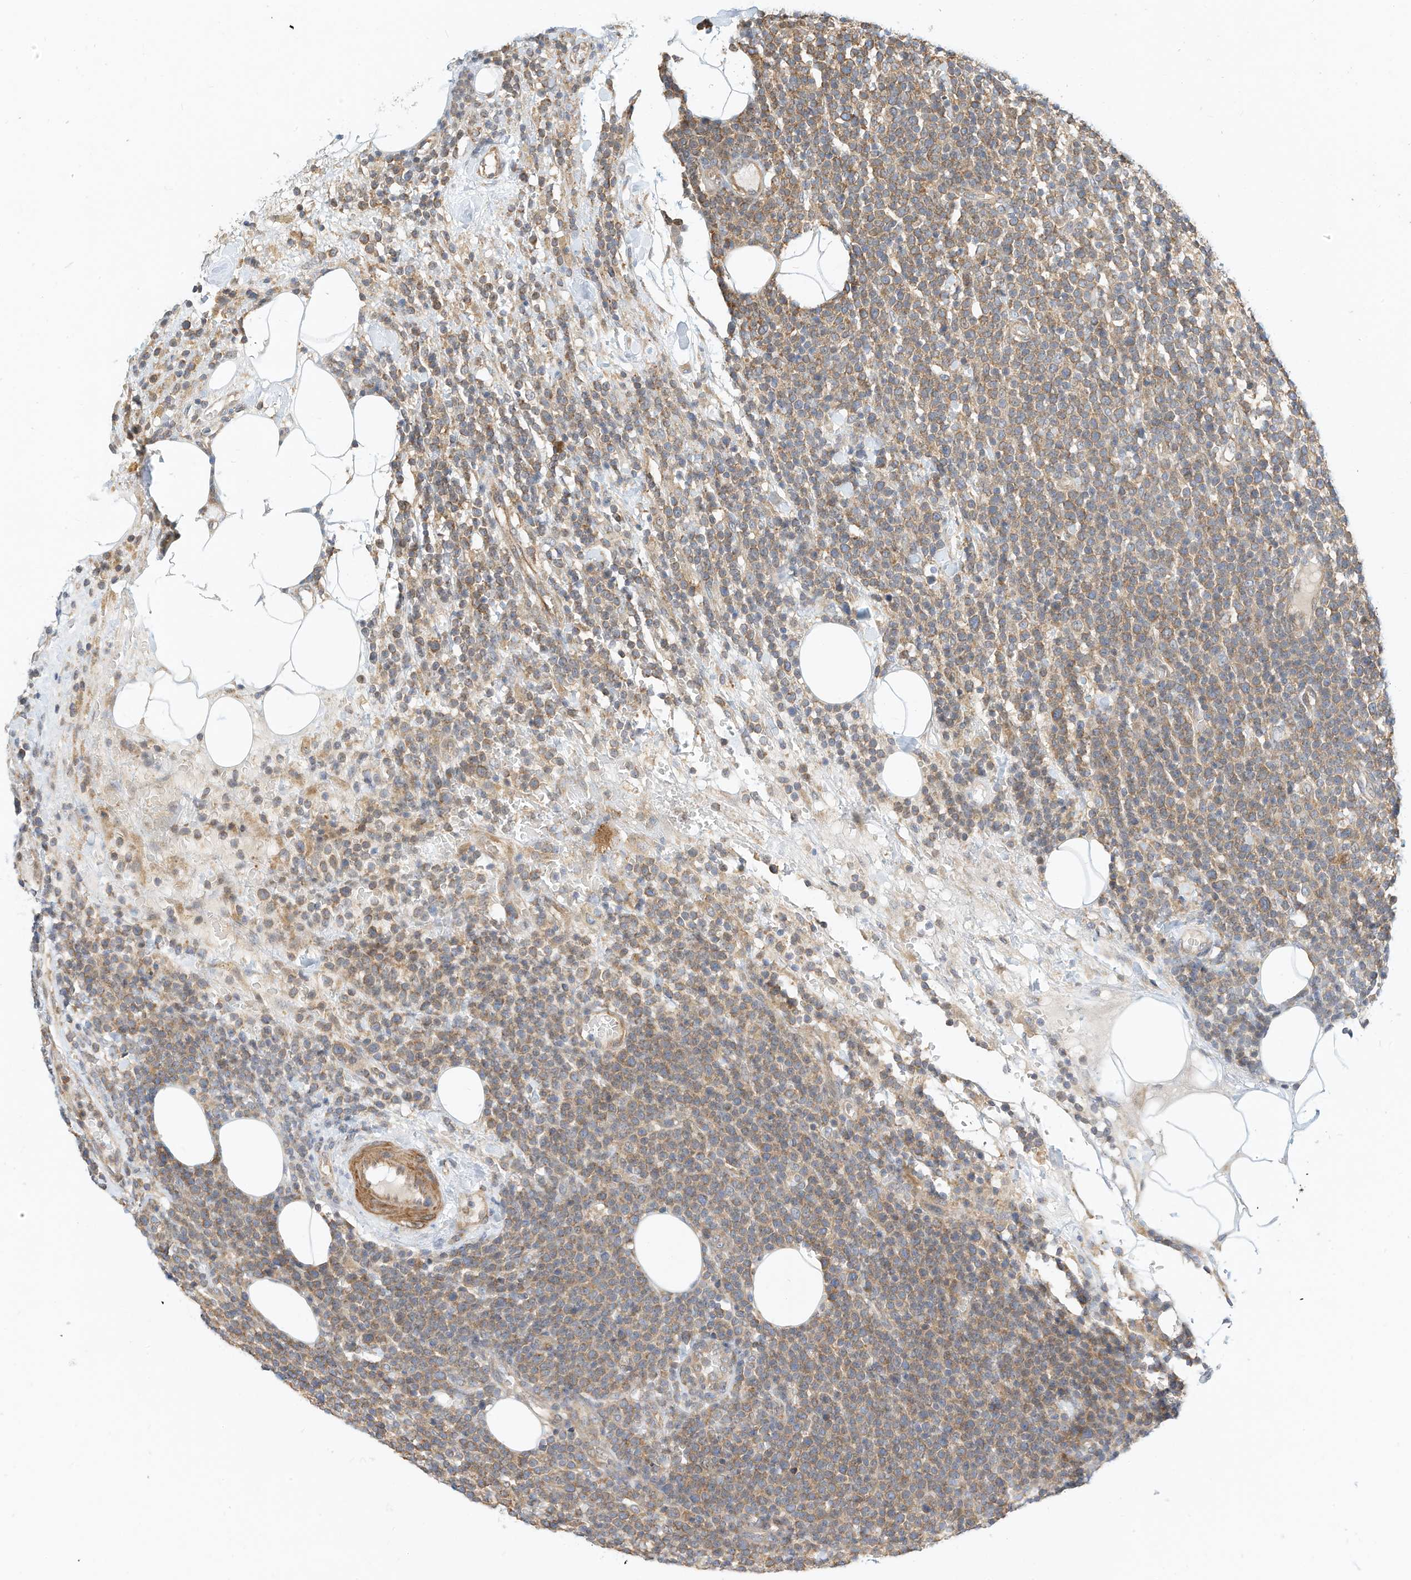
{"staining": {"intensity": "moderate", "quantity": ">75%", "location": "cytoplasmic/membranous"}, "tissue": "lymphoma", "cell_type": "Tumor cells", "image_type": "cancer", "snomed": [{"axis": "morphology", "description": "Malignant lymphoma, non-Hodgkin's type, High grade"}, {"axis": "topography", "description": "Lymph node"}], "caption": "There is medium levels of moderate cytoplasmic/membranous staining in tumor cells of malignant lymphoma, non-Hodgkin's type (high-grade), as demonstrated by immunohistochemical staining (brown color).", "gene": "OFD1", "patient": {"sex": "male", "age": 61}}